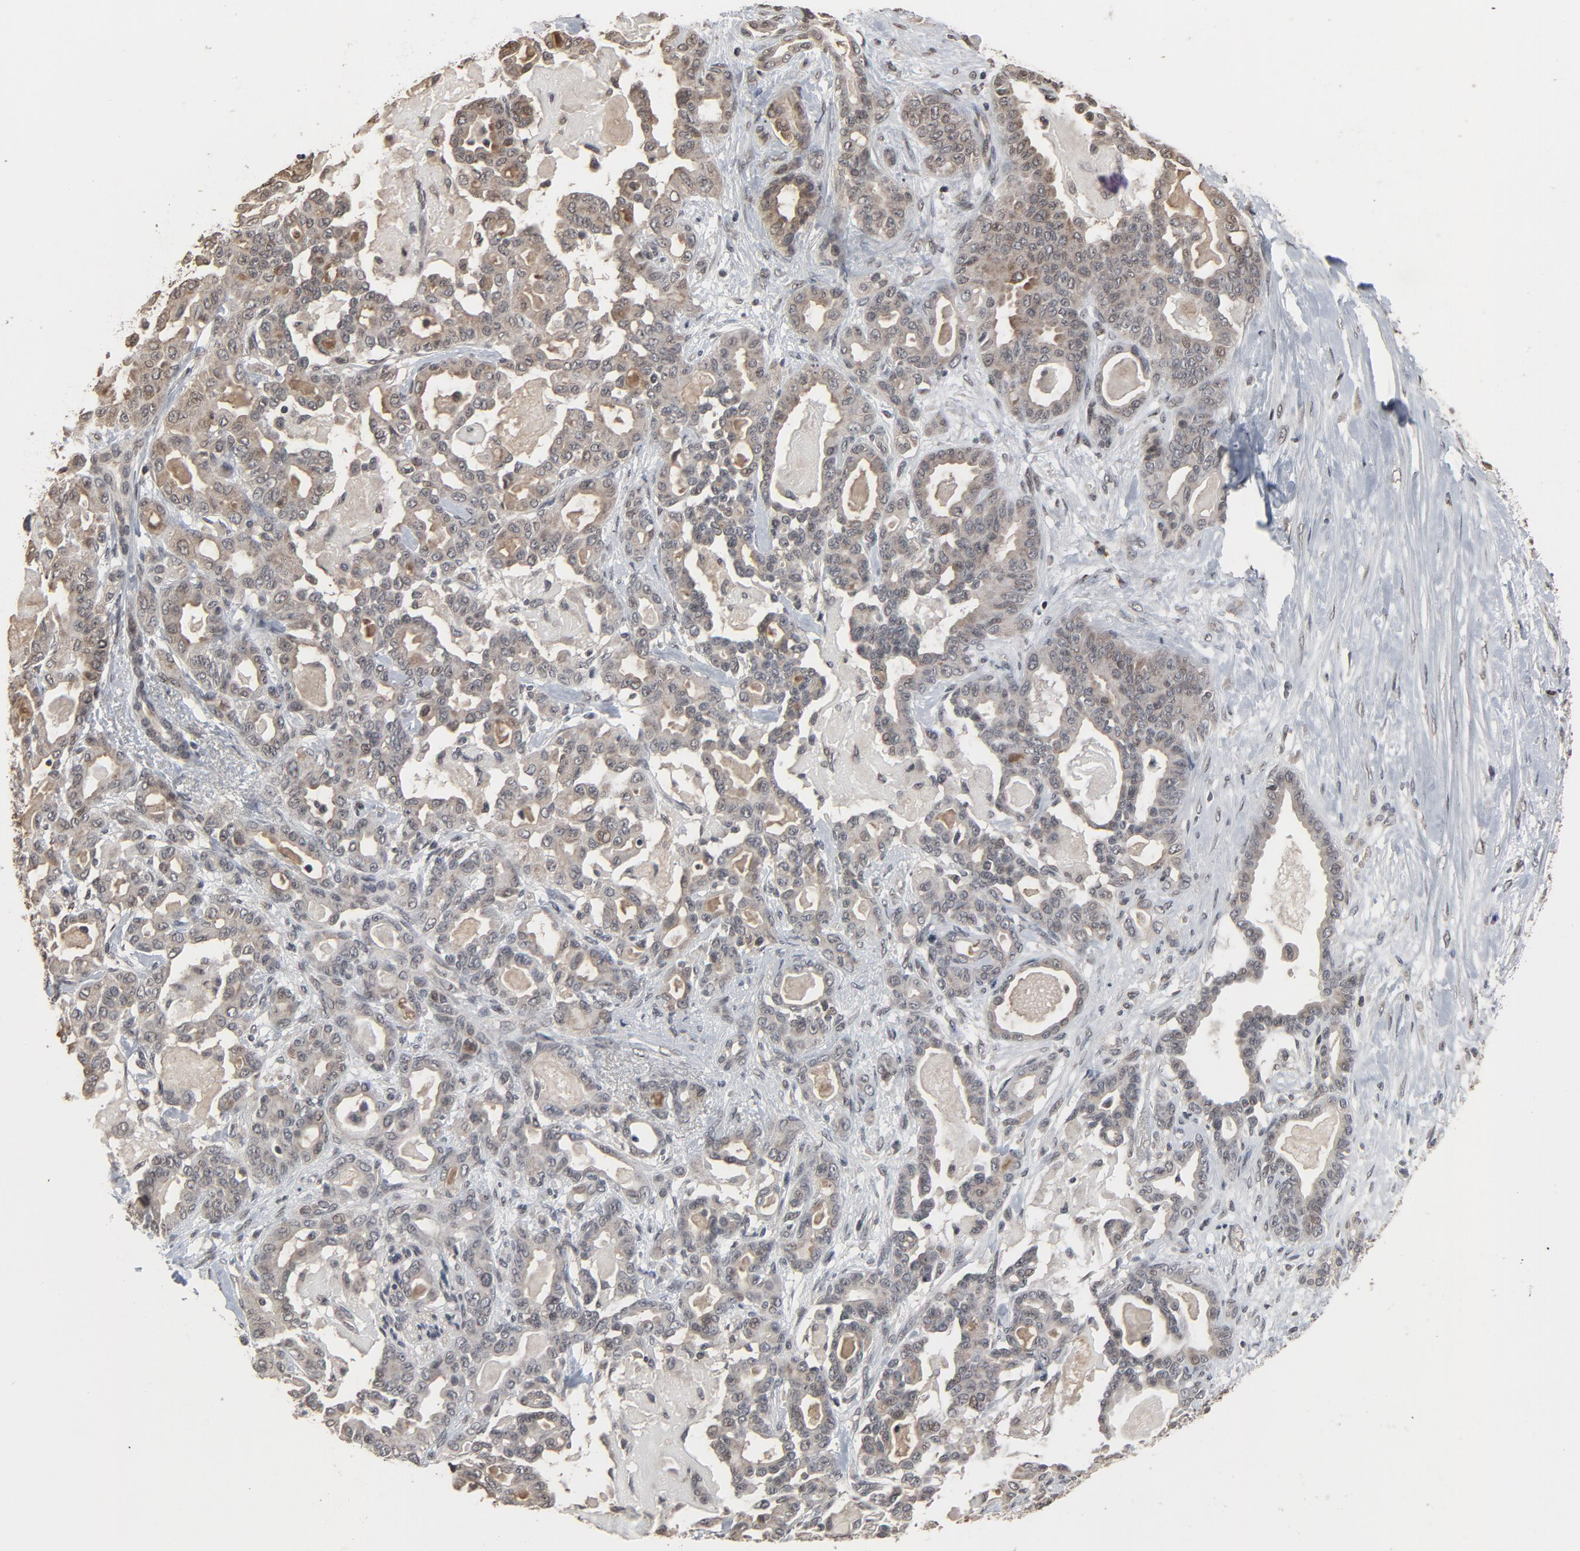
{"staining": {"intensity": "weak", "quantity": ">75%", "location": "cytoplasmic/membranous,nuclear"}, "tissue": "pancreatic cancer", "cell_type": "Tumor cells", "image_type": "cancer", "snomed": [{"axis": "morphology", "description": "Adenocarcinoma, NOS"}, {"axis": "topography", "description": "Pancreas"}], "caption": "Pancreatic cancer stained with a protein marker shows weak staining in tumor cells.", "gene": "POM121", "patient": {"sex": "male", "age": 63}}